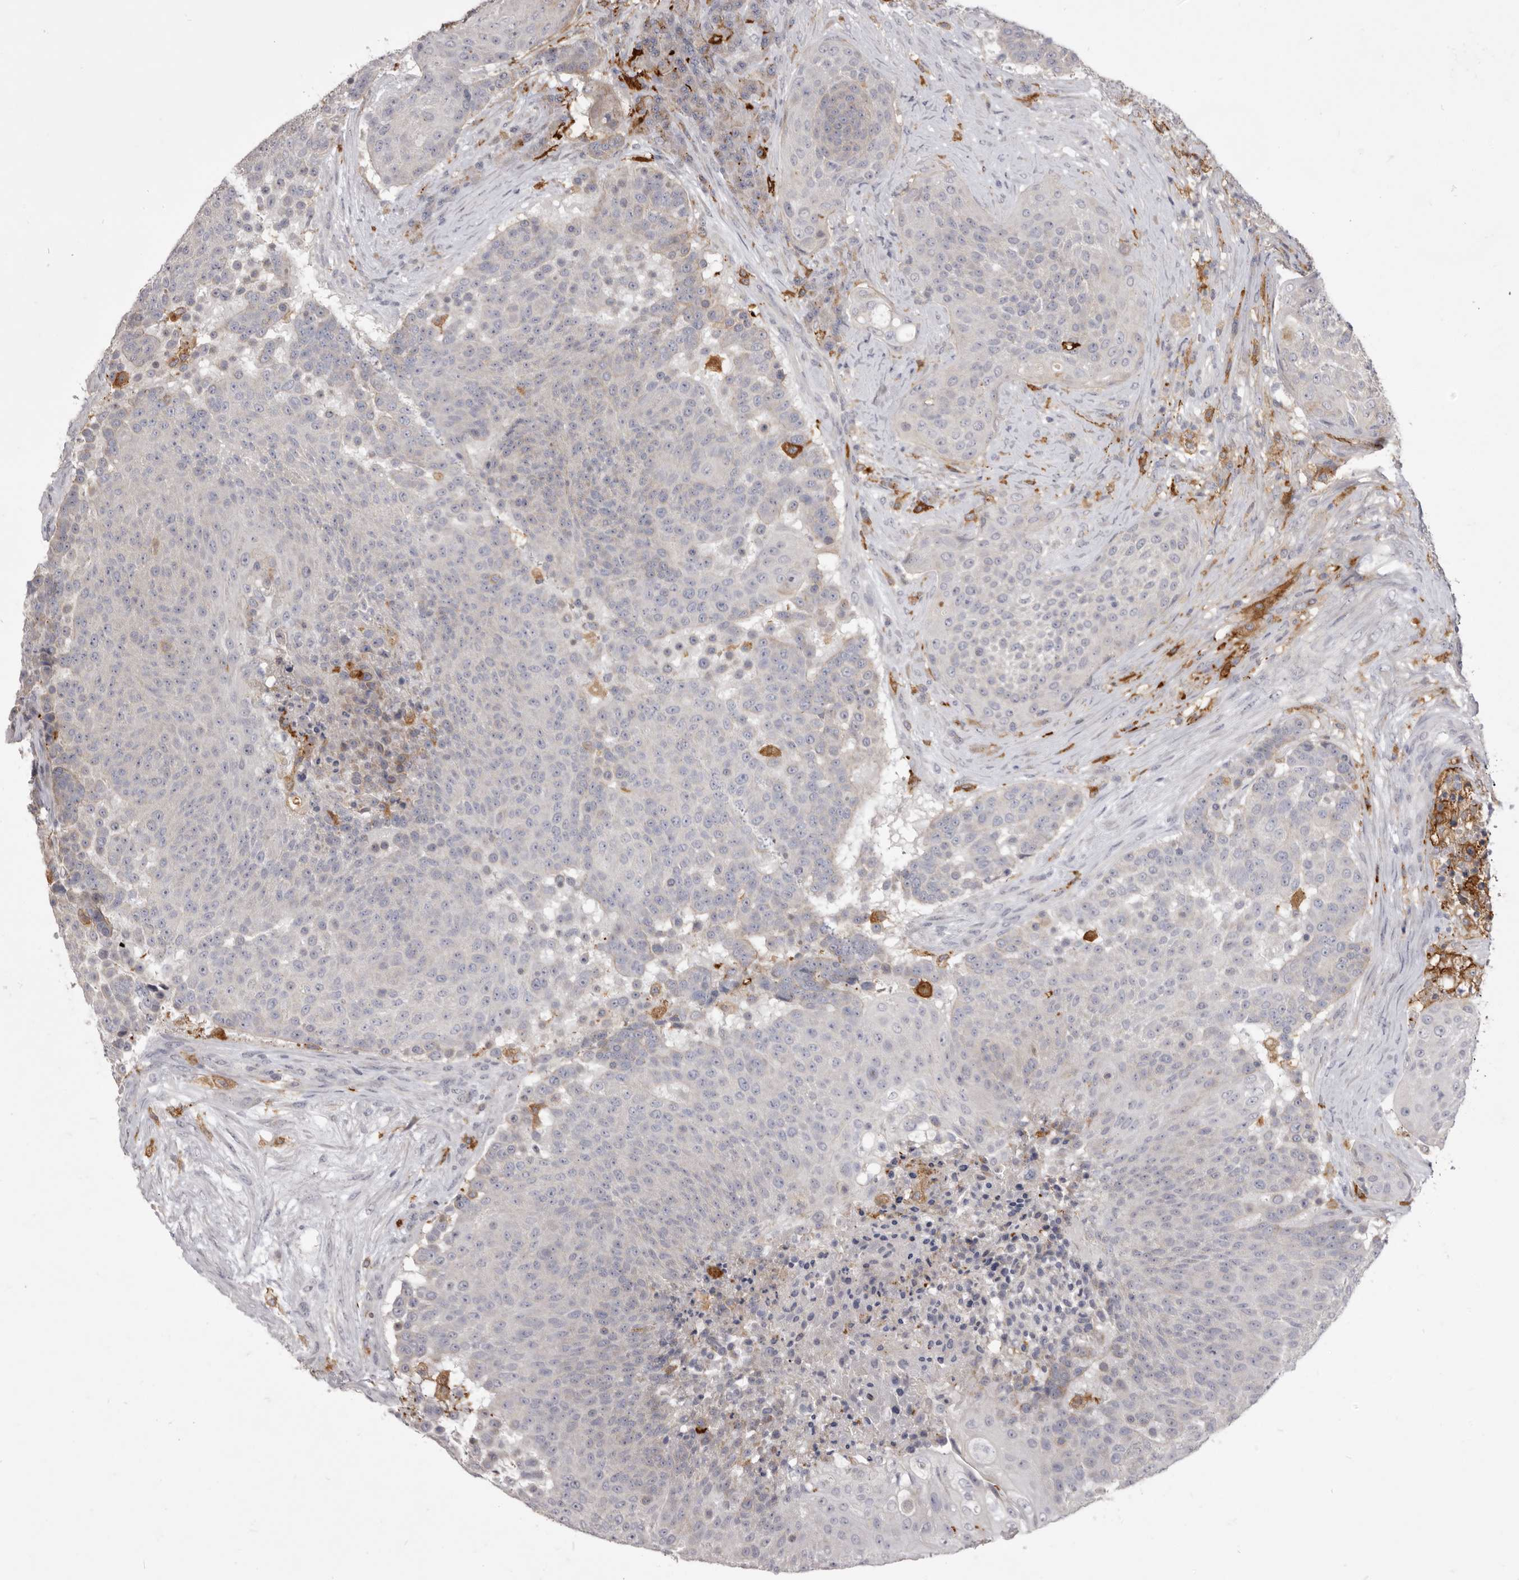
{"staining": {"intensity": "negative", "quantity": "none", "location": "none"}, "tissue": "urothelial cancer", "cell_type": "Tumor cells", "image_type": "cancer", "snomed": [{"axis": "morphology", "description": "Urothelial carcinoma, High grade"}, {"axis": "topography", "description": "Urinary bladder"}], "caption": "Tumor cells are negative for protein expression in human urothelial cancer.", "gene": "VPS45", "patient": {"sex": "female", "age": 63}}